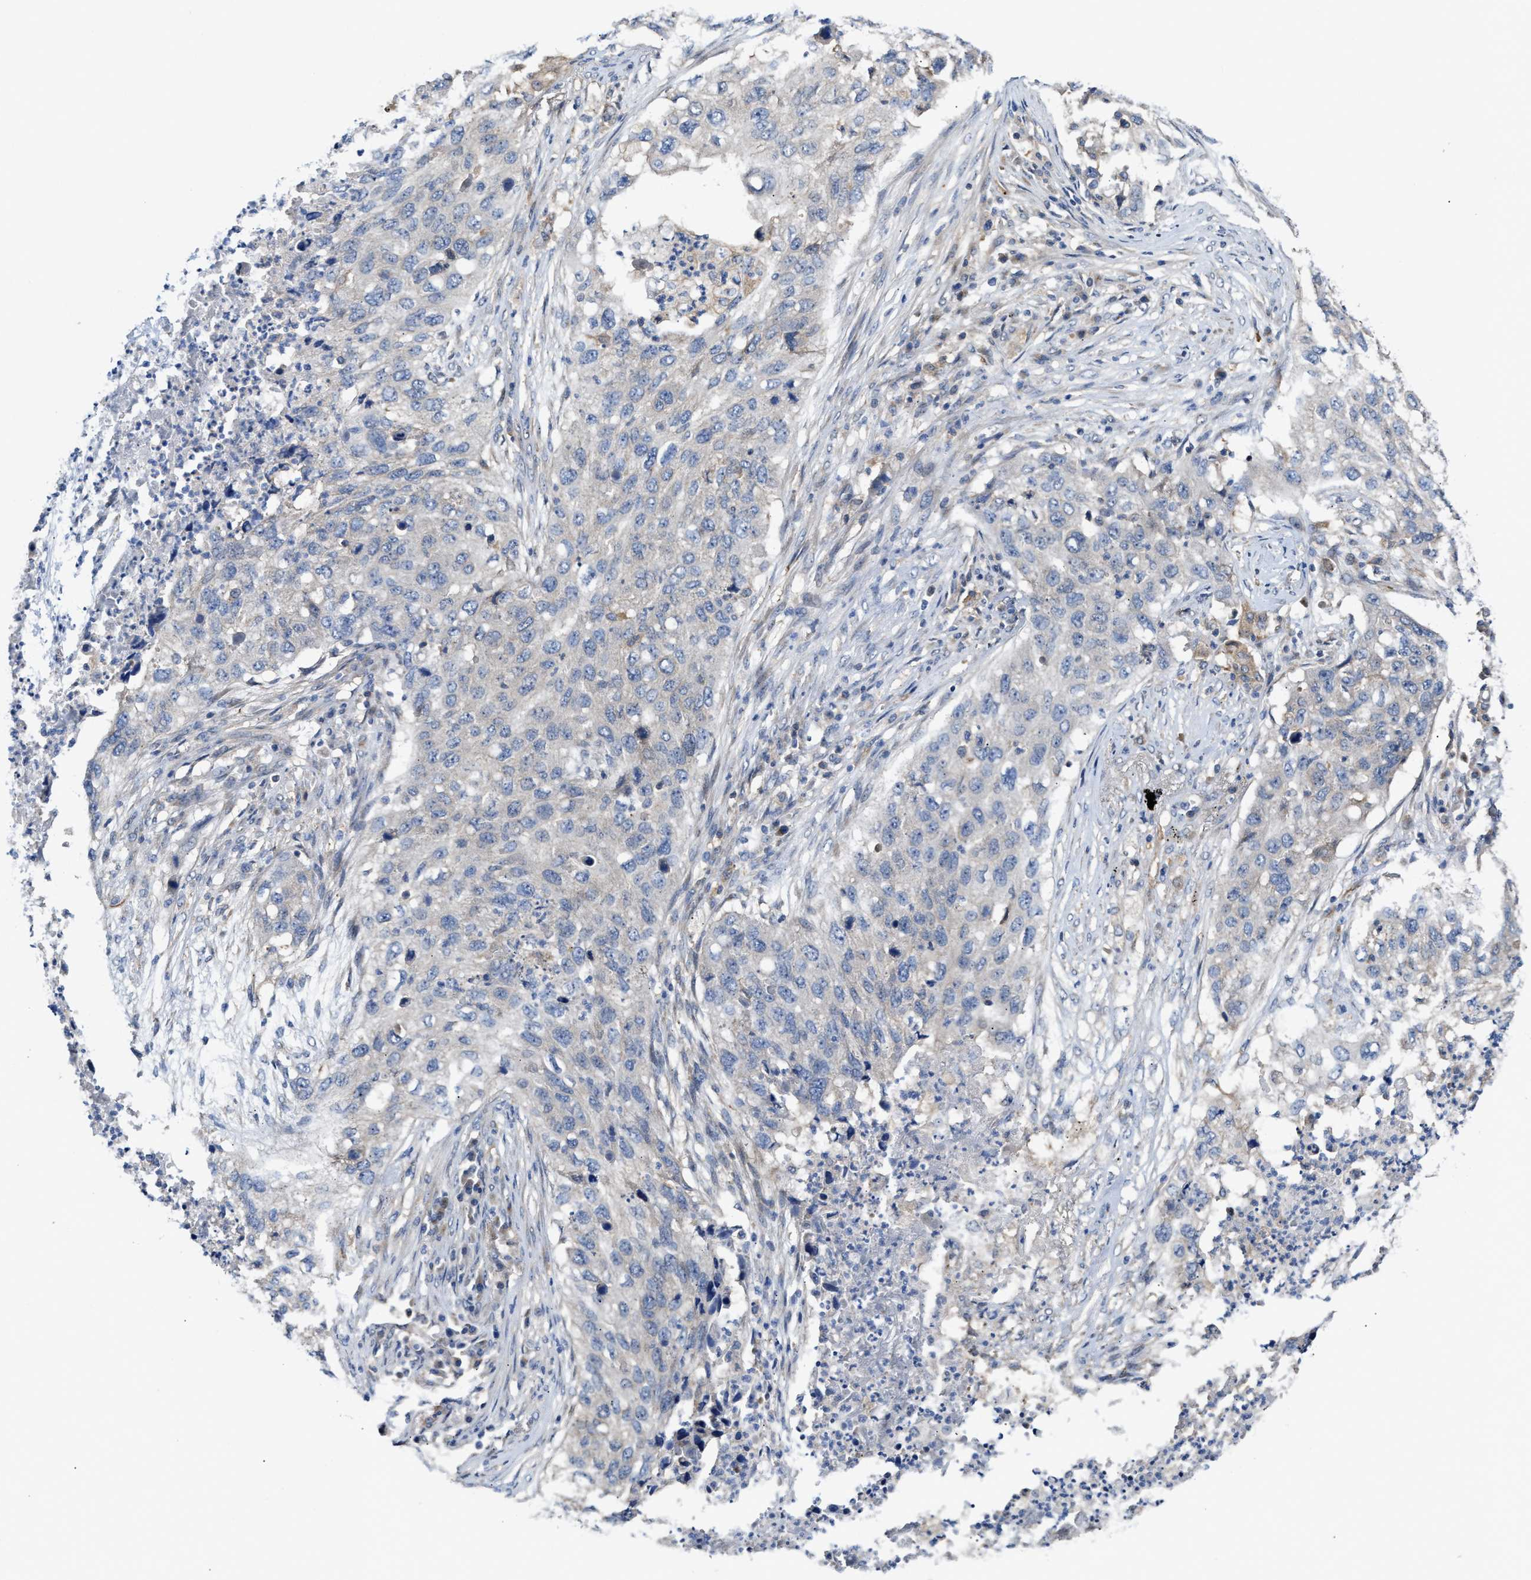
{"staining": {"intensity": "weak", "quantity": "<25%", "location": "cytoplasmic/membranous"}, "tissue": "lung cancer", "cell_type": "Tumor cells", "image_type": "cancer", "snomed": [{"axis": "morphology", "description": "Squamous cell carcinoma, NOS"}, {"axis": "topography", "description": "Lung"}], "caption": "Tumor cells are negative for brown protein staining in squamous cell carcinoma (lung).", "gene": "BBLN", "patient": {"sex": "female", "age": 63}}